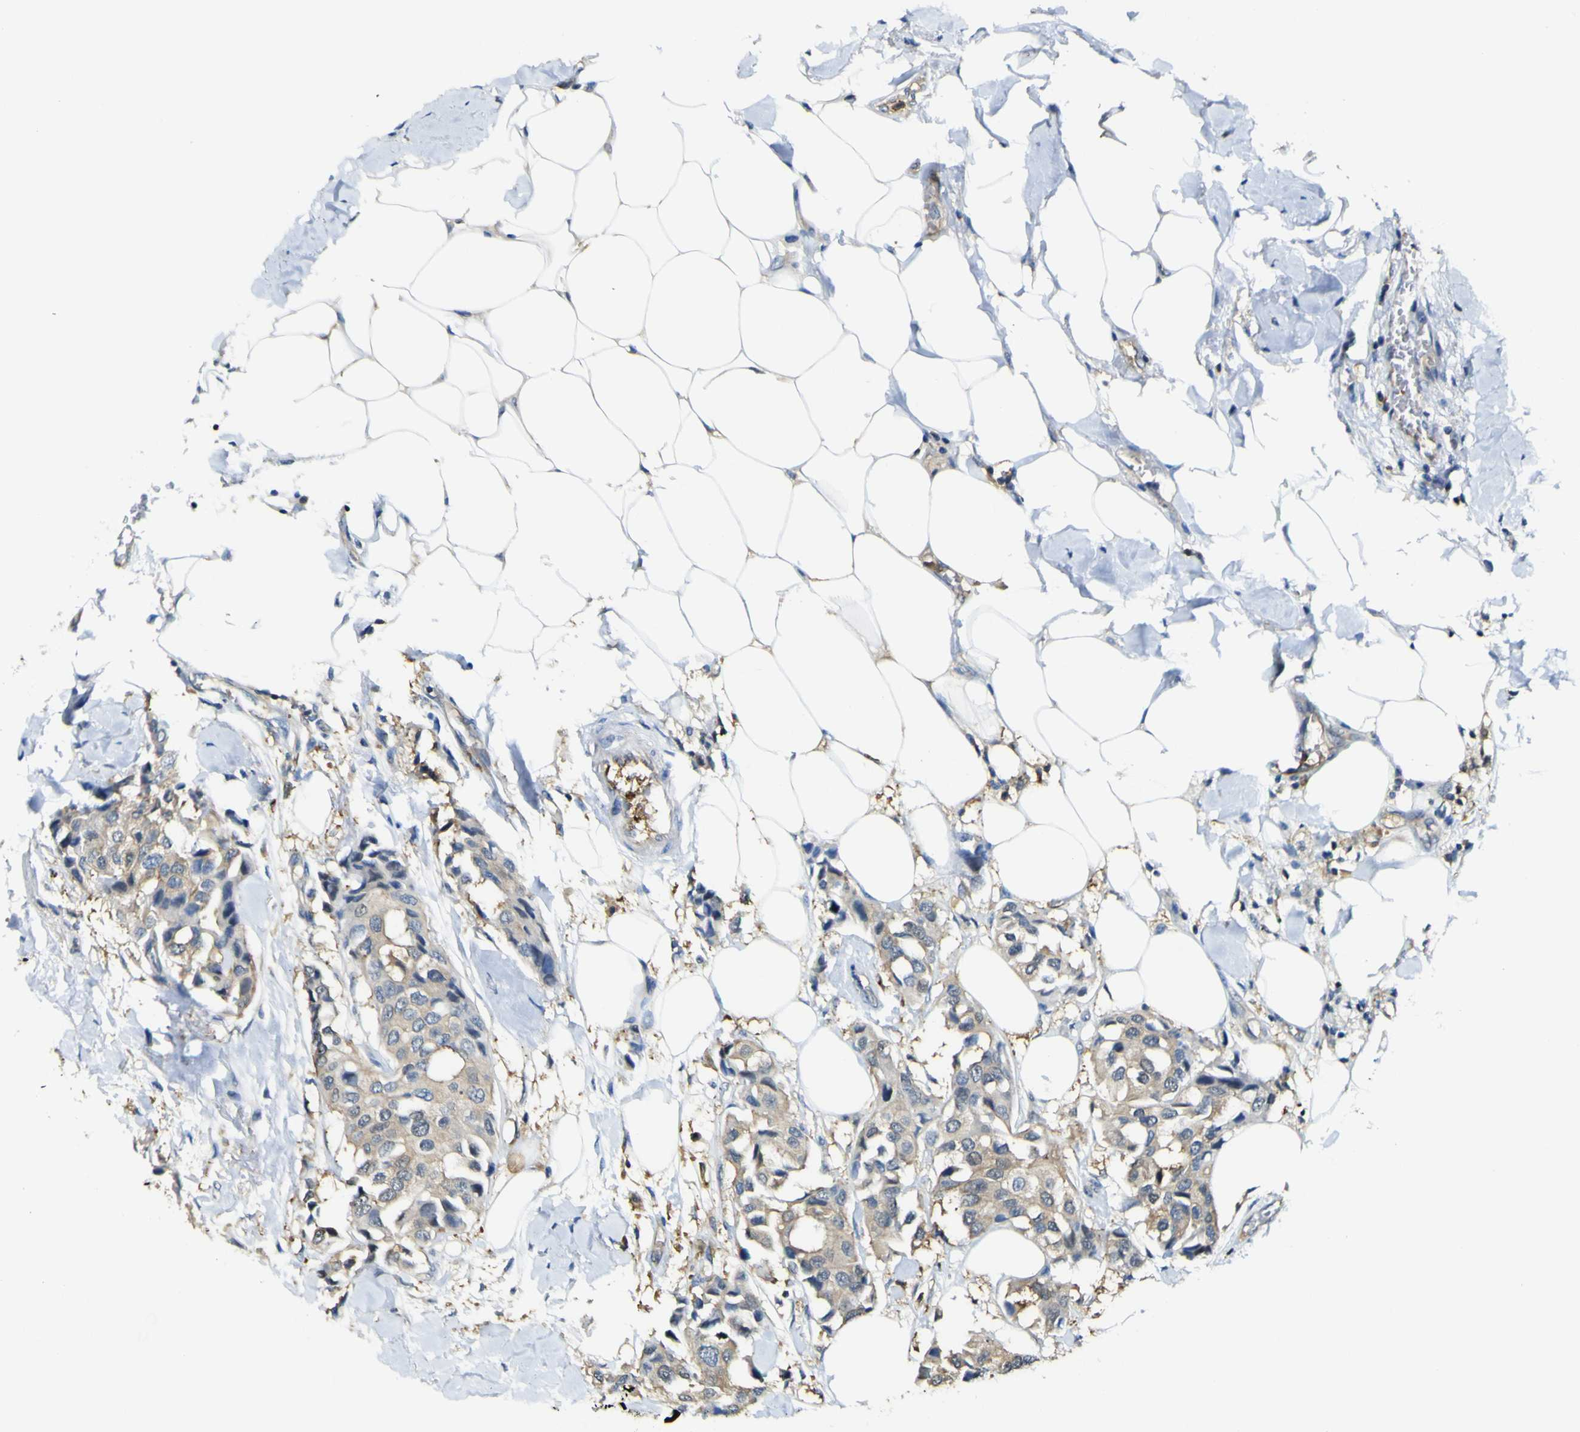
{"staining": {"intensity": "weak", "quantity": ">75%", "location": "cytoplasmic/membranous"}, "tissue": "breast cancer", "cell_type": "Tumor cells", "image_type": "cancer", "snomed": [{"axis": "morphology", "description": "Duct carcinoma"}, {"axis": "topography", "description": "Breast"}], "caption": "Breast cancer stained with a brown dye exhibits weak cytoplasmic/membranous positive positivity in approximately >75% of tumor cells.", "gene": "ABHD3", "patient": {"sex": "female", "age": 80}}